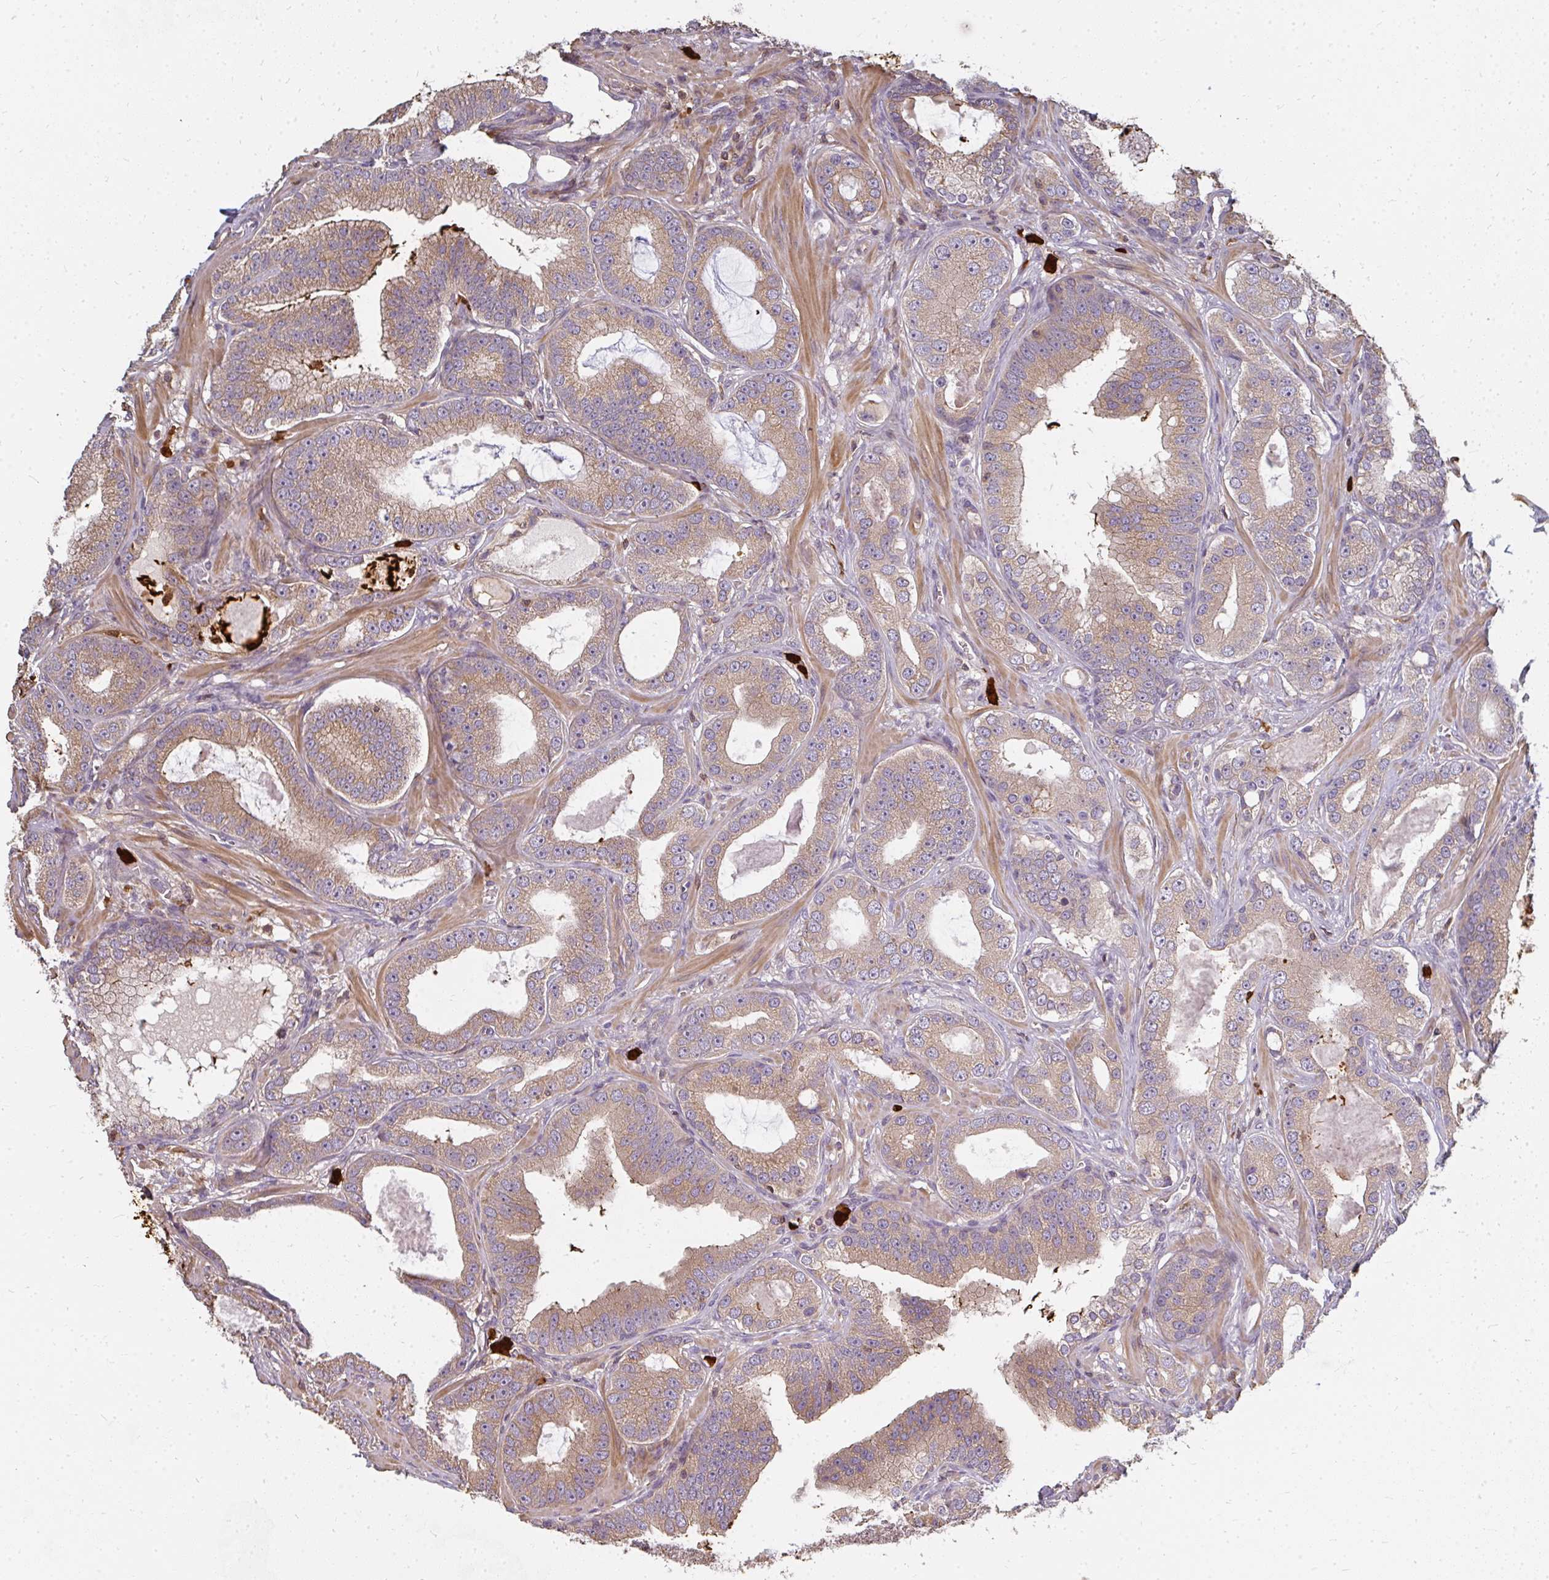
{"staining": {"intensity": "moderate", "quantity": ">75%", "location": "cytoplasmic/membranous"}, "tissue": "prostate cancer", "cell_type": "Tumor cells", "image_type": "cancer", "snomed": [{"axis": "morphology", "description": "Adenocarcinoma, High grade"}, {"axis": "topography", "description": "Prostate"}], "caption": "Immunohistochemistry of human prostate high-grade adenocarcinoma displays medium levels of moderate cytoplasmic/membranous staining in about >75% of tumor cells.", "gene": "CNTRL", "patient": {"sex": "male", "age": 65}}